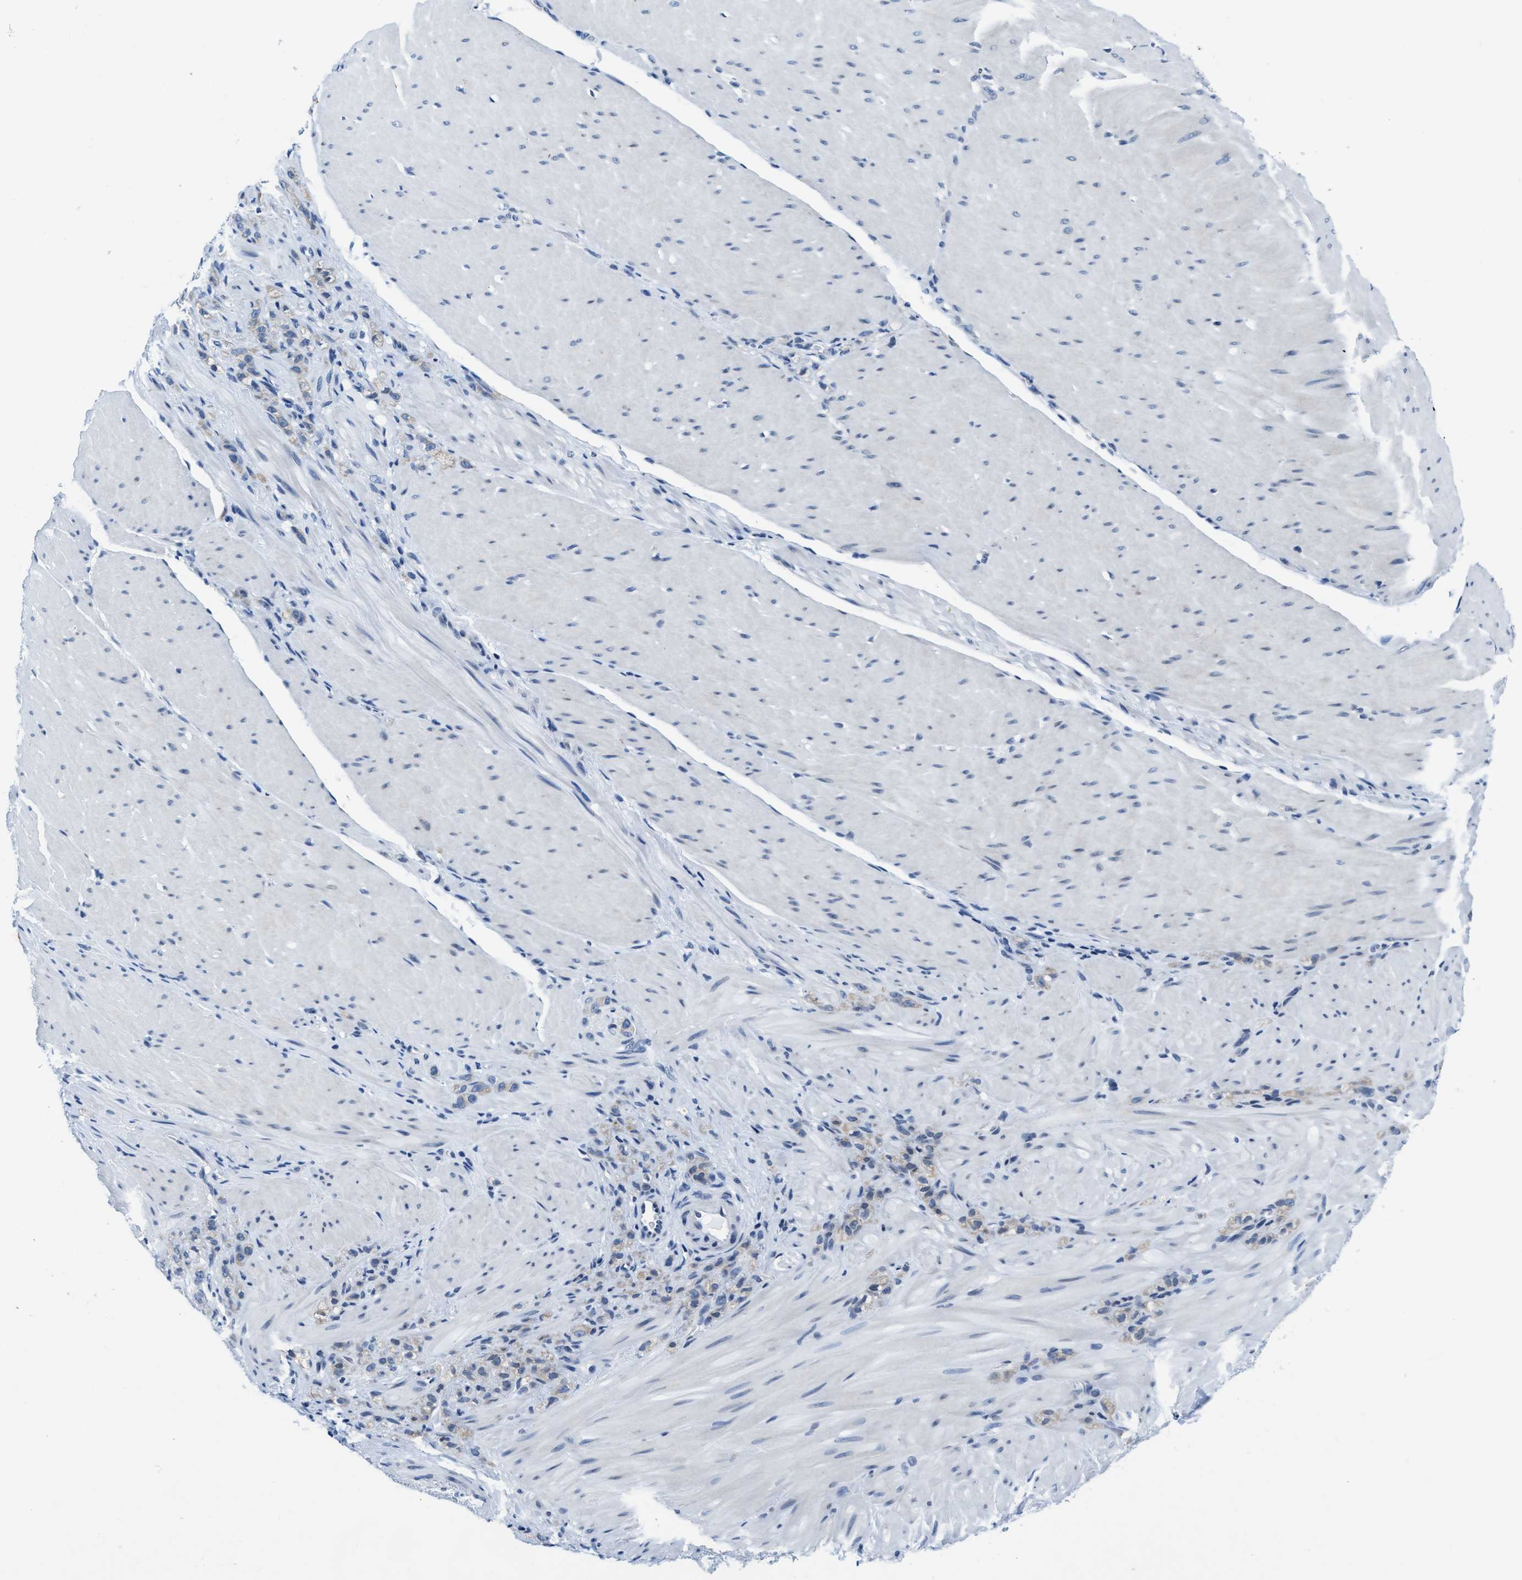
{"staining": {"intensity": "negative", "quantity": "none", "location": "none"}, "tissue": "stomach cancer", "cell_type": "Tumor cells", "image_type": "cancer", "snomed": [{"axis": "morphology", "description": "Normal tissue, NOS"}, {"axis": "morphology", "description": "Adenocarcinoma, NOS"}, {"axis": "topography", "description": "Stomach"}], "caption": "There is no significant expression in tumor cells of stomach cancer (adenocarcinoma). (Stains: DAB IHC with hematoxylin counter stain, Microscopy: brightfield microscopy at high magnification).", "gene": "ASZ1", "patient": {"sex": "male", "age": 82}}